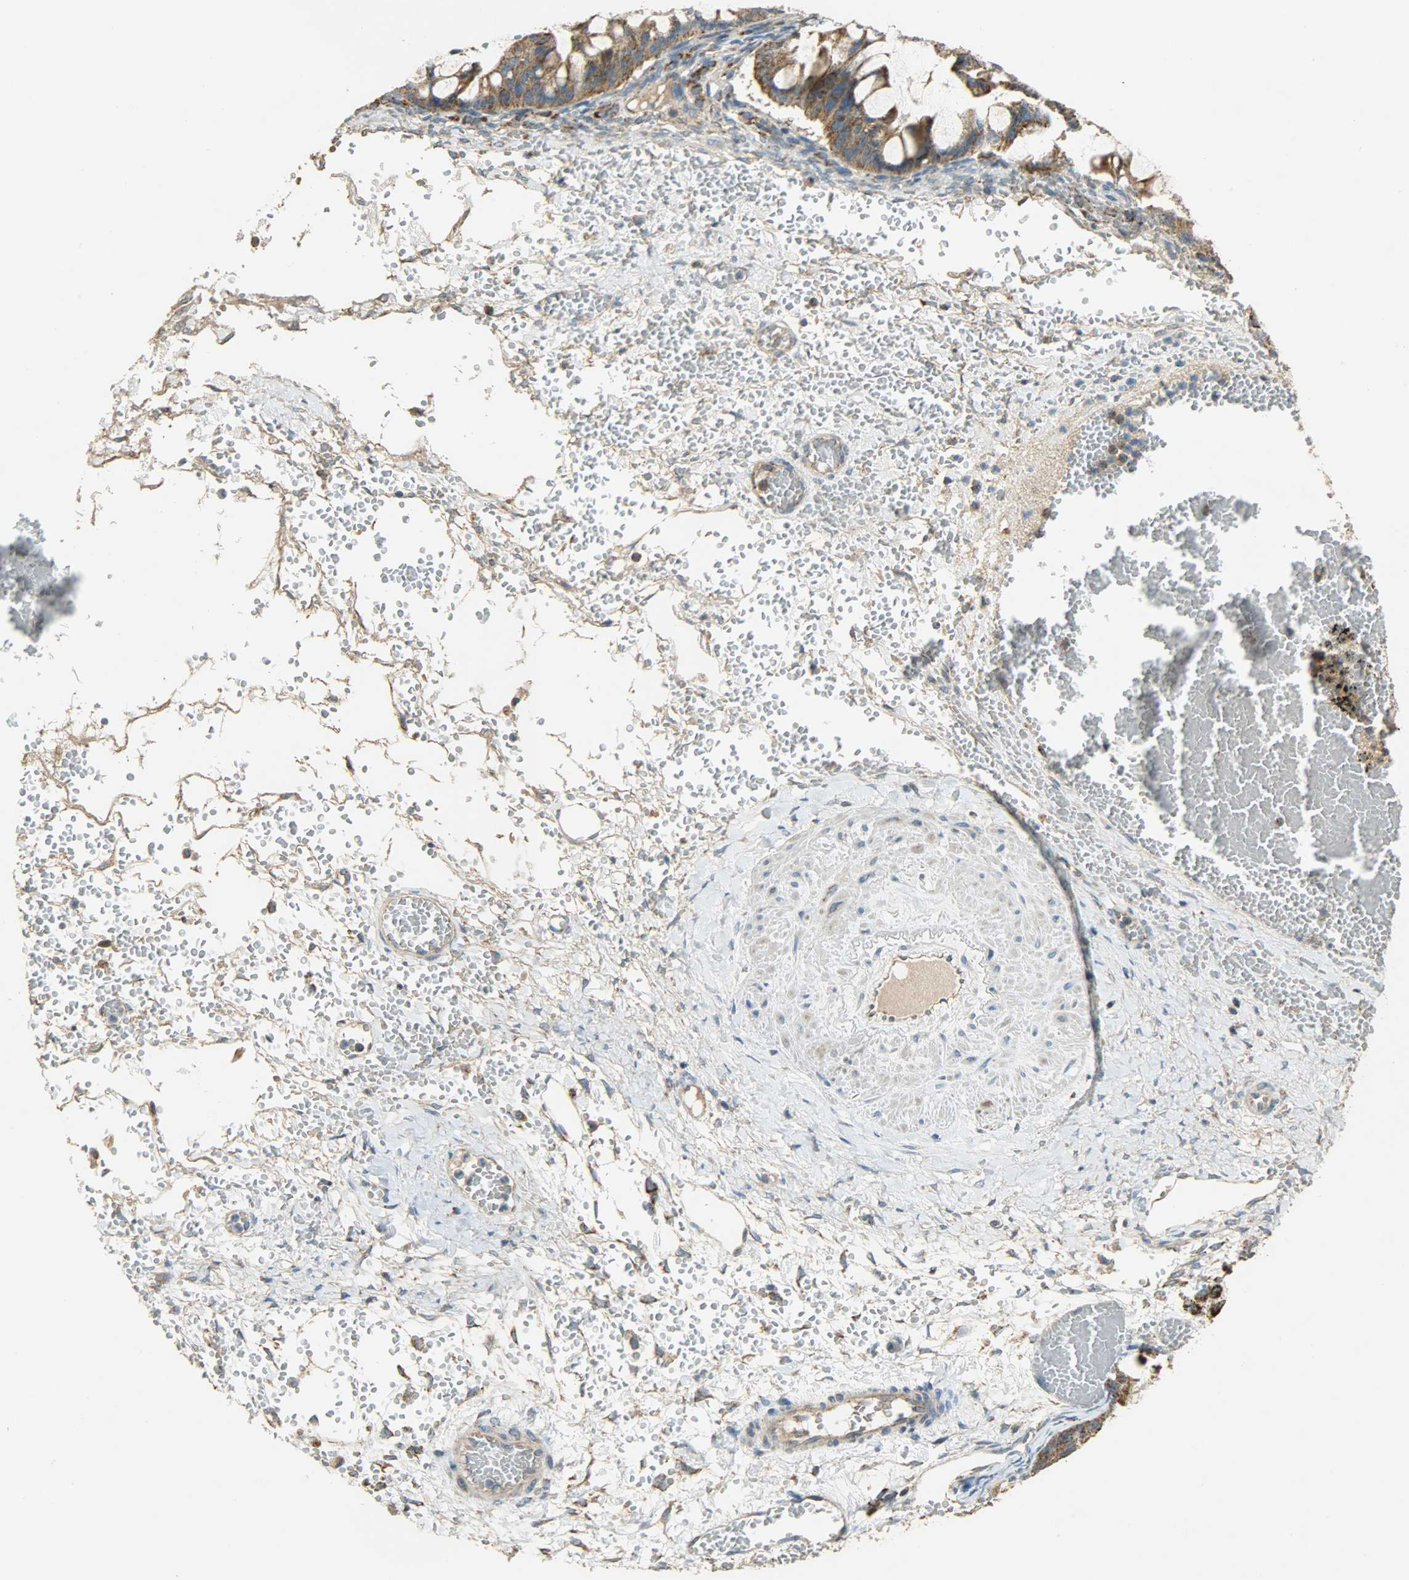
{"staining": {"intensity": "moderate", "quantity": ">75%", "location": "cytoplasmic/membranous"}, "tissue": "ovarian cancer", "cell_type": "Tumor cells", "image_type": "cancer", "snomed": [{"axis": "morphology", "description": "Cystadenocarcinoma, mucinous, NOS"}, {"axis": "topography", "description": "Ovary"}], "caption": "A high-resolution image shows IHC staining of ovarian cancer, which demonstrates moderate cytoplasmic/membranous staining in about >75% of tumor cells.", "gene": "HDHD5", "patient": {"sex": "female", "age": 73}}